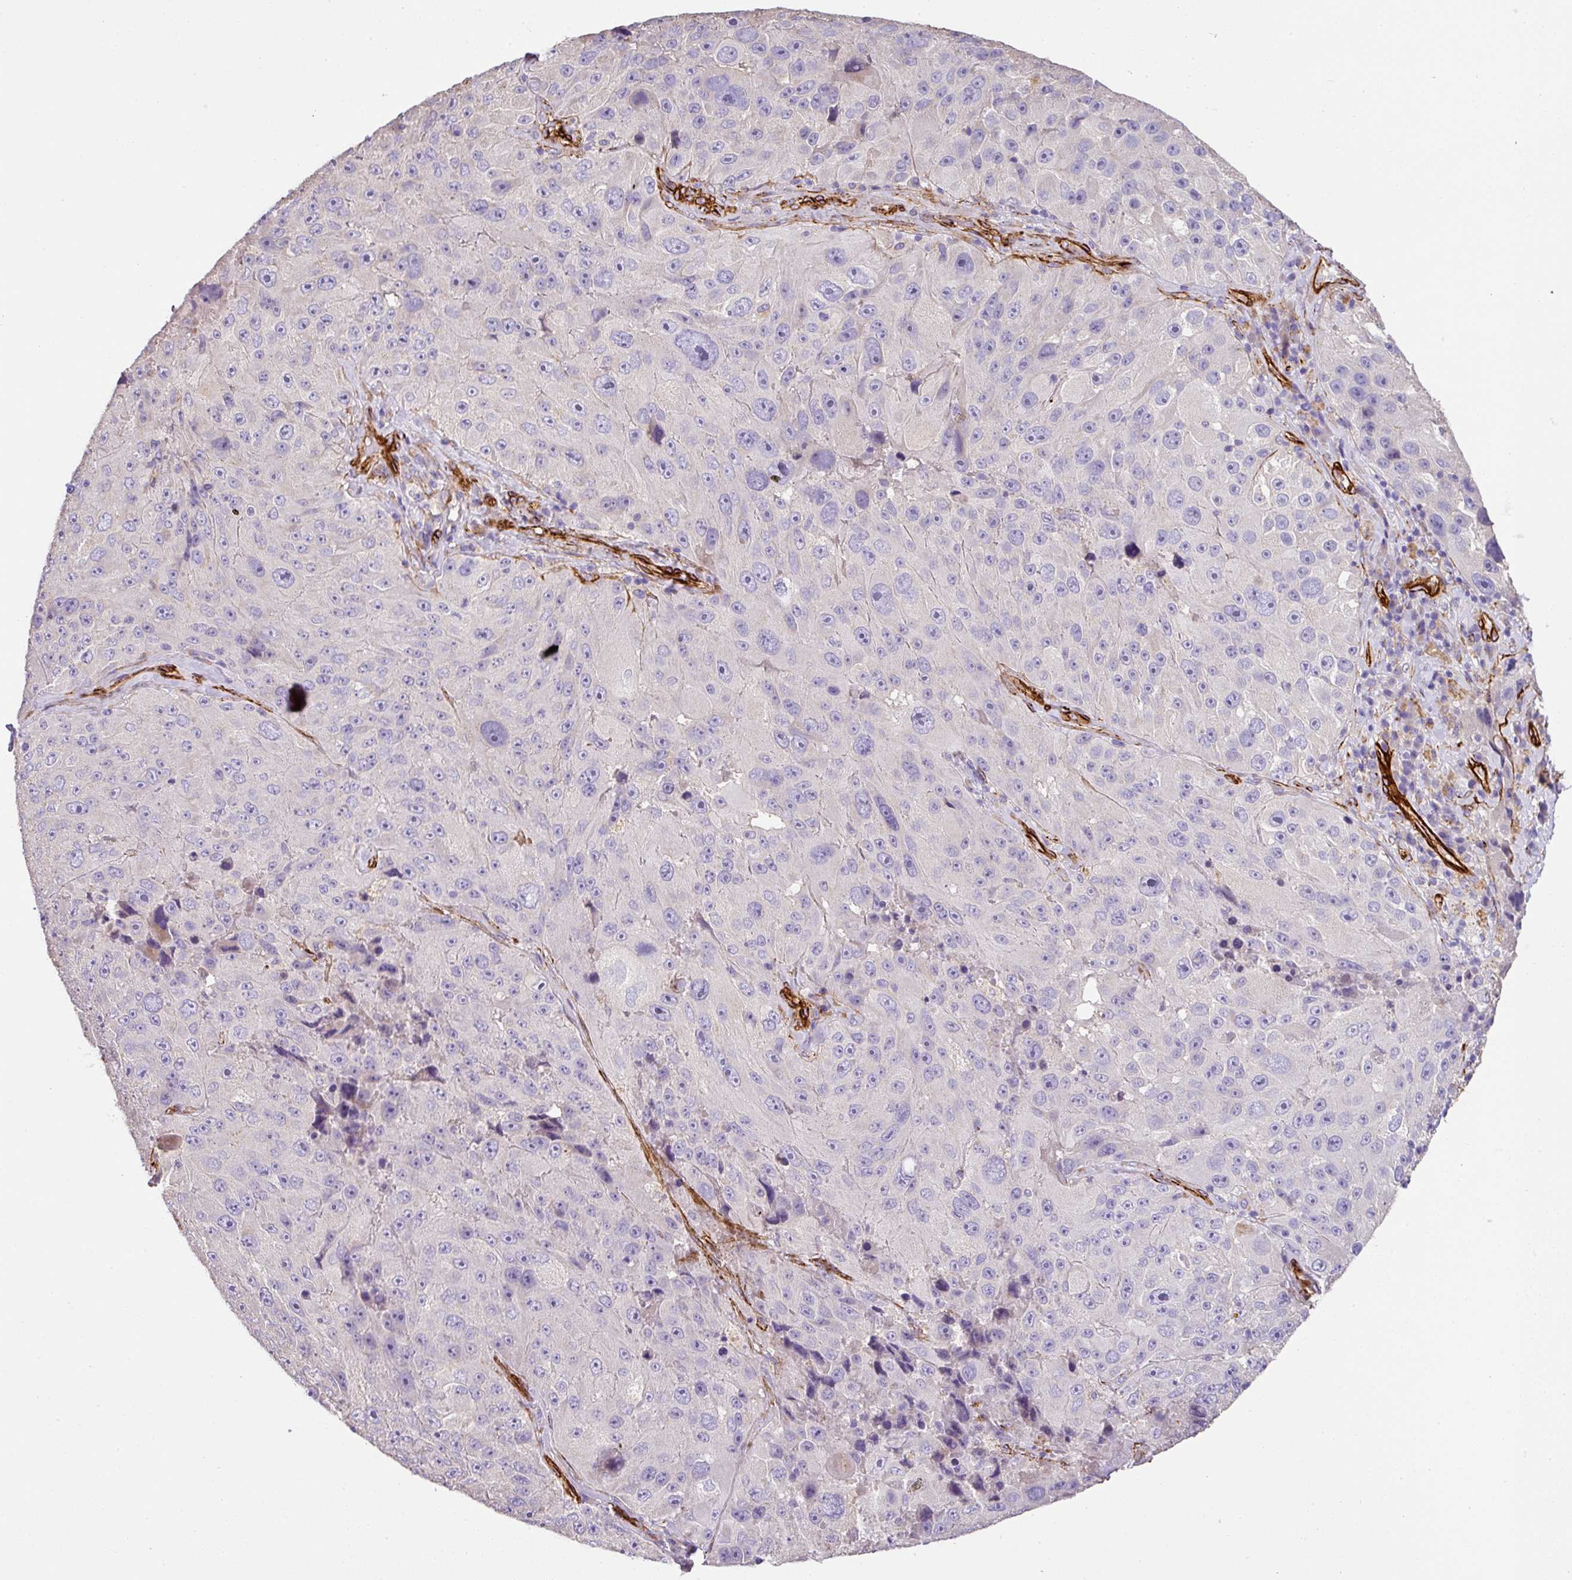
{"staining": {"intensity": "negative", "quantity": "none", "location": "none"}, "tissue": "melanoma", "cell_type": "Tumor cells", "image_type": "cancer", "snomed": [{"axis": "morphology", "description": "Malignant melanoma, Metastatic site"}, {"axis": "topography", "description": "Lymph node"}], "caption": "IHC image of neoplastic tissue: melanoma stained with DAB (3,3'-diaminobenzidine) exhibits no significant protein positivity in tumor cells.", "gene": "SLC25A17", "patient": {"sex": "male", "age": 62}}